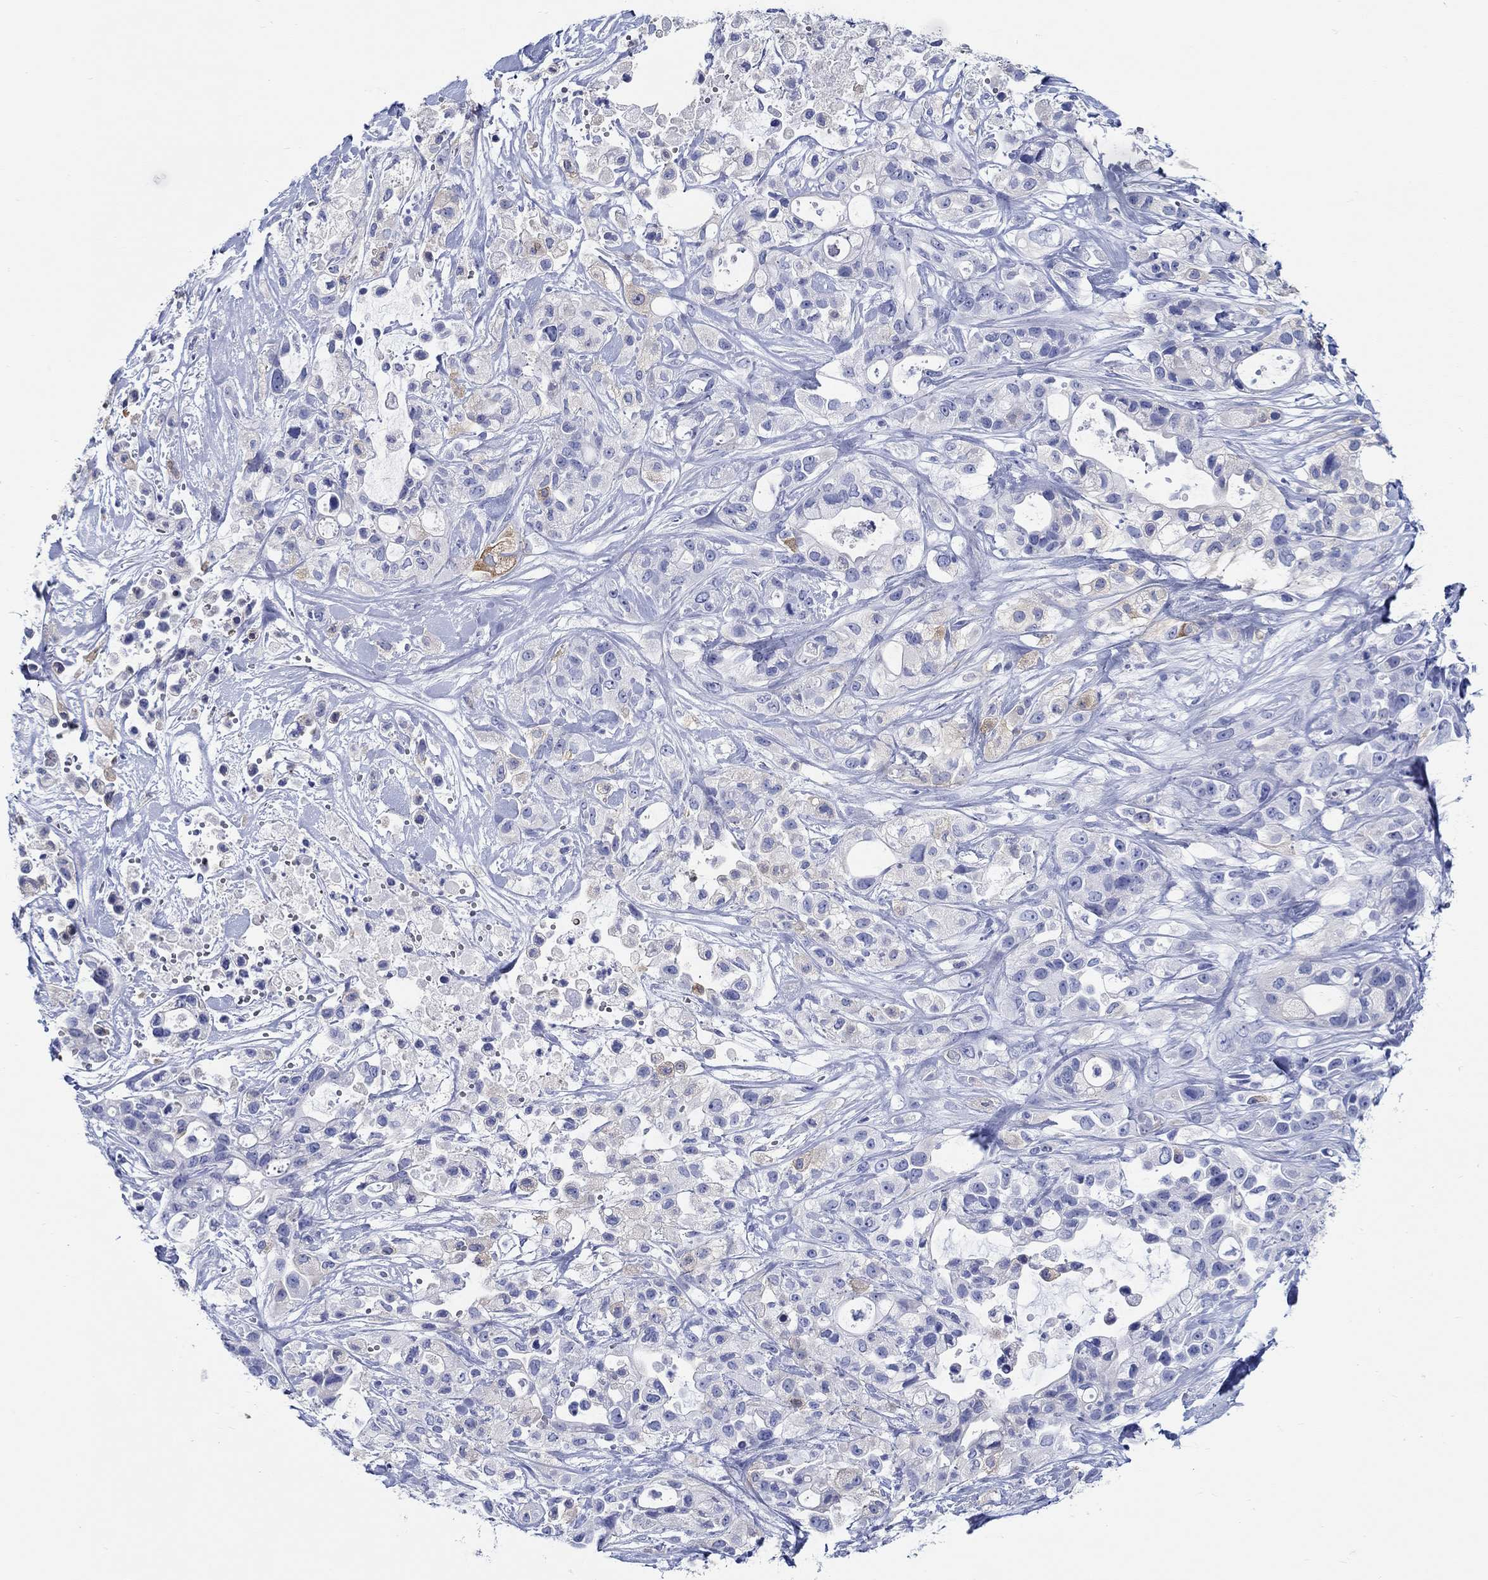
{"staining": {"intensity": "strong", "quantity": "<25%", "location": "cytoplasmic/membranous"}, "tissue": "pancreatic cancer", "cell_type": "Tumor cells", "image_type": "cancer", "snomed": [{"axis": "morphology", "description": "Adenocarcinoma, NOS"}, {"axis": "topography", "description": "Pancreas"}], "caption": "Immunohistochemical staining of human pancreatic cancer (adenocarcinoma) demonstrates strong cytoplasmic/membranous protein staining in approximately <25% of tumor cells. The staining was performed using DAB, with brown indicating positive protein expression. Nuclei are stained blue with hematoxylin.", "gene": "FBXO2", "patient": {"sex": "male", "age": 44}}